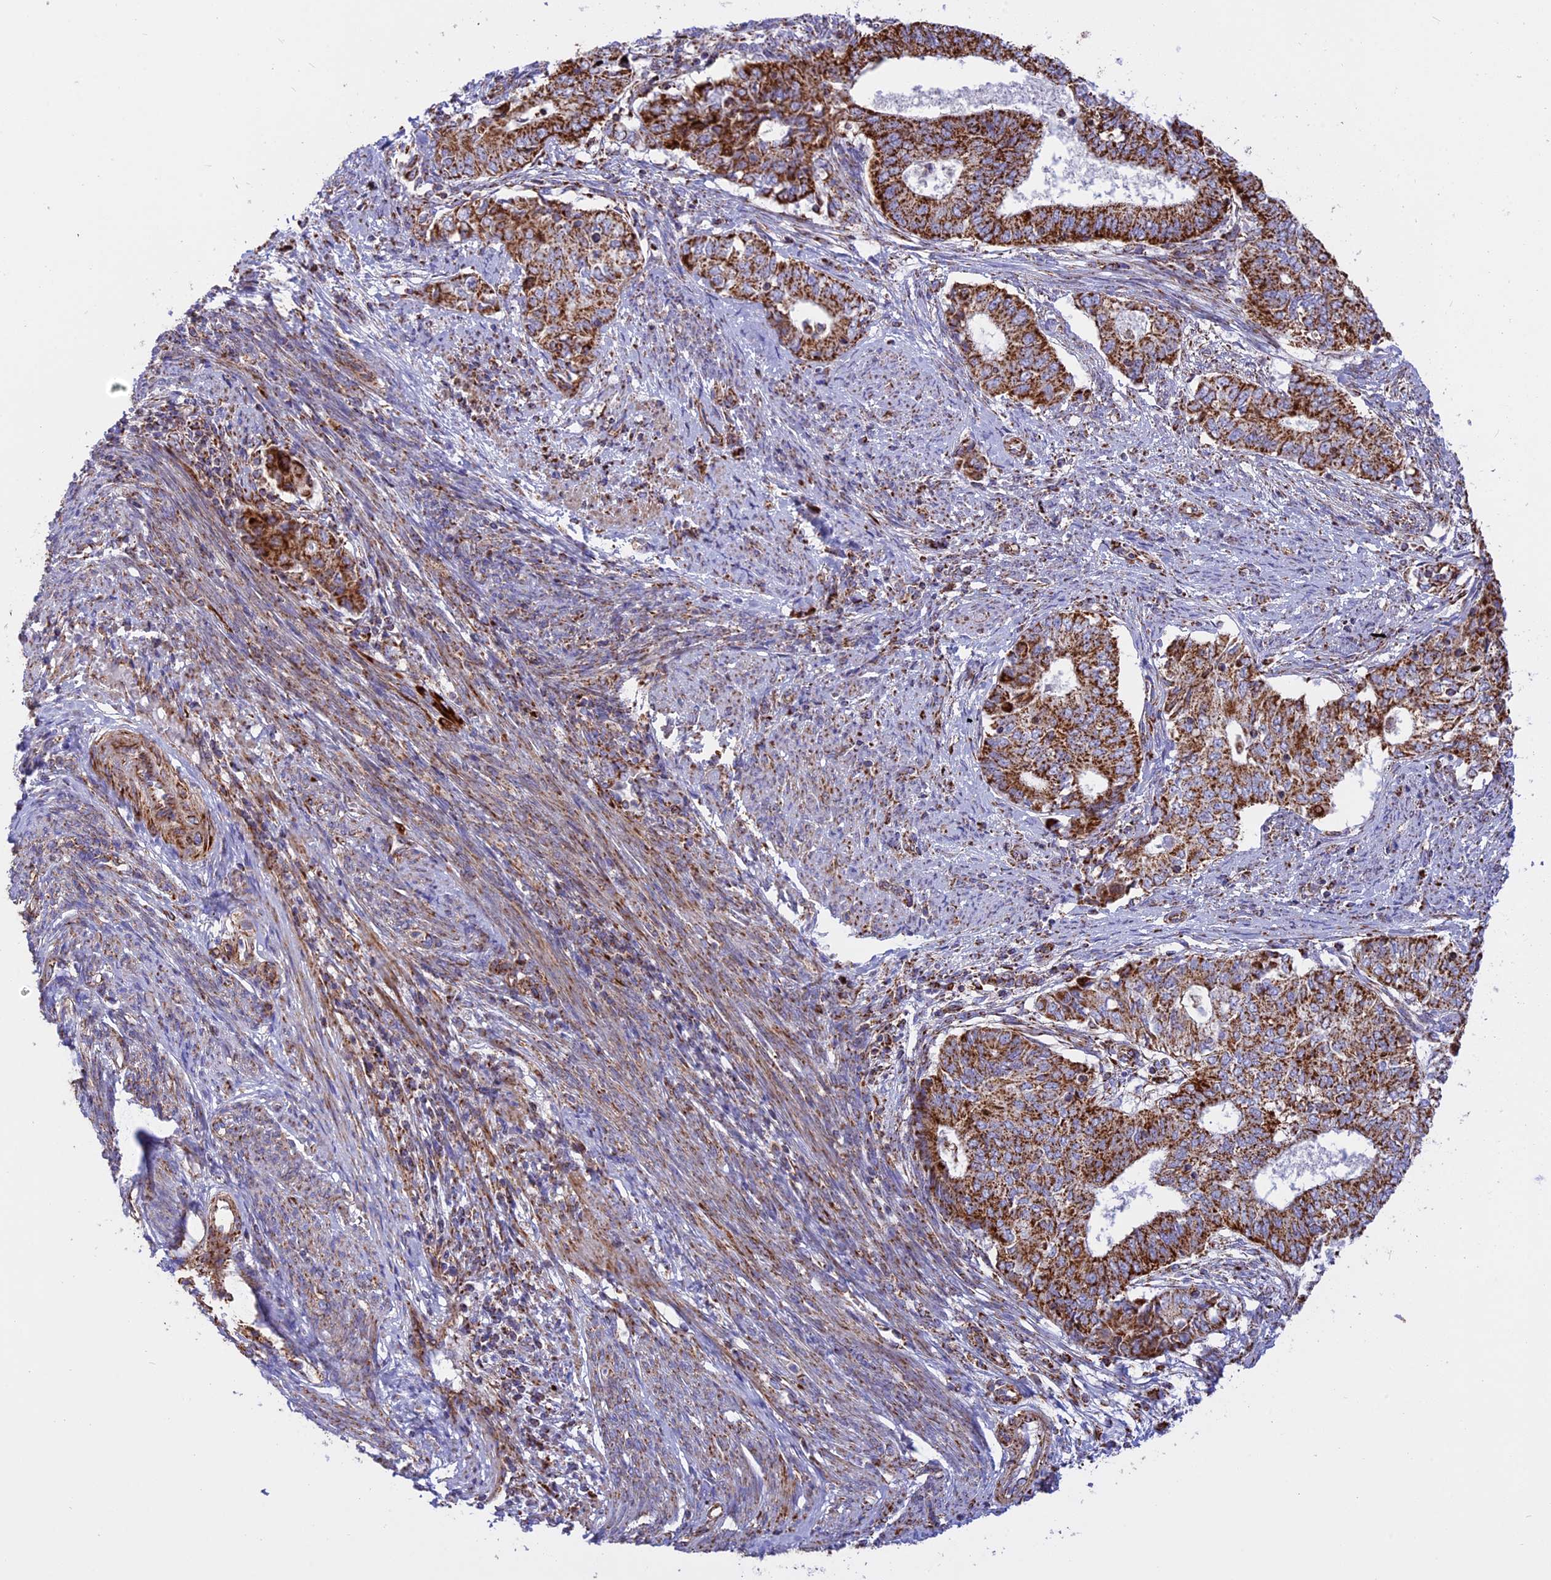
{"staining": {"intensity": "strong", "quantity": ">75%", "location": "cytoplasmic/membranous"}, "tissue": "endometrial cancer", "cell_type": "Tumor cells", "image_type": "cancer", "snomed": [{"axis": "morphology", "description": "Adenocarcinoma, NOS"}, {"axis": "topography", "description": "Endometrium"}], "caption": "An image showing strong cytoplasmic/membranous expression in about >75% of tumor cells in endometrial adenocarcinoma, as visualized by brown immunohistochemical staining.", "gene": "UQCRB", "patient": {"sex": "female", "age": 62}}